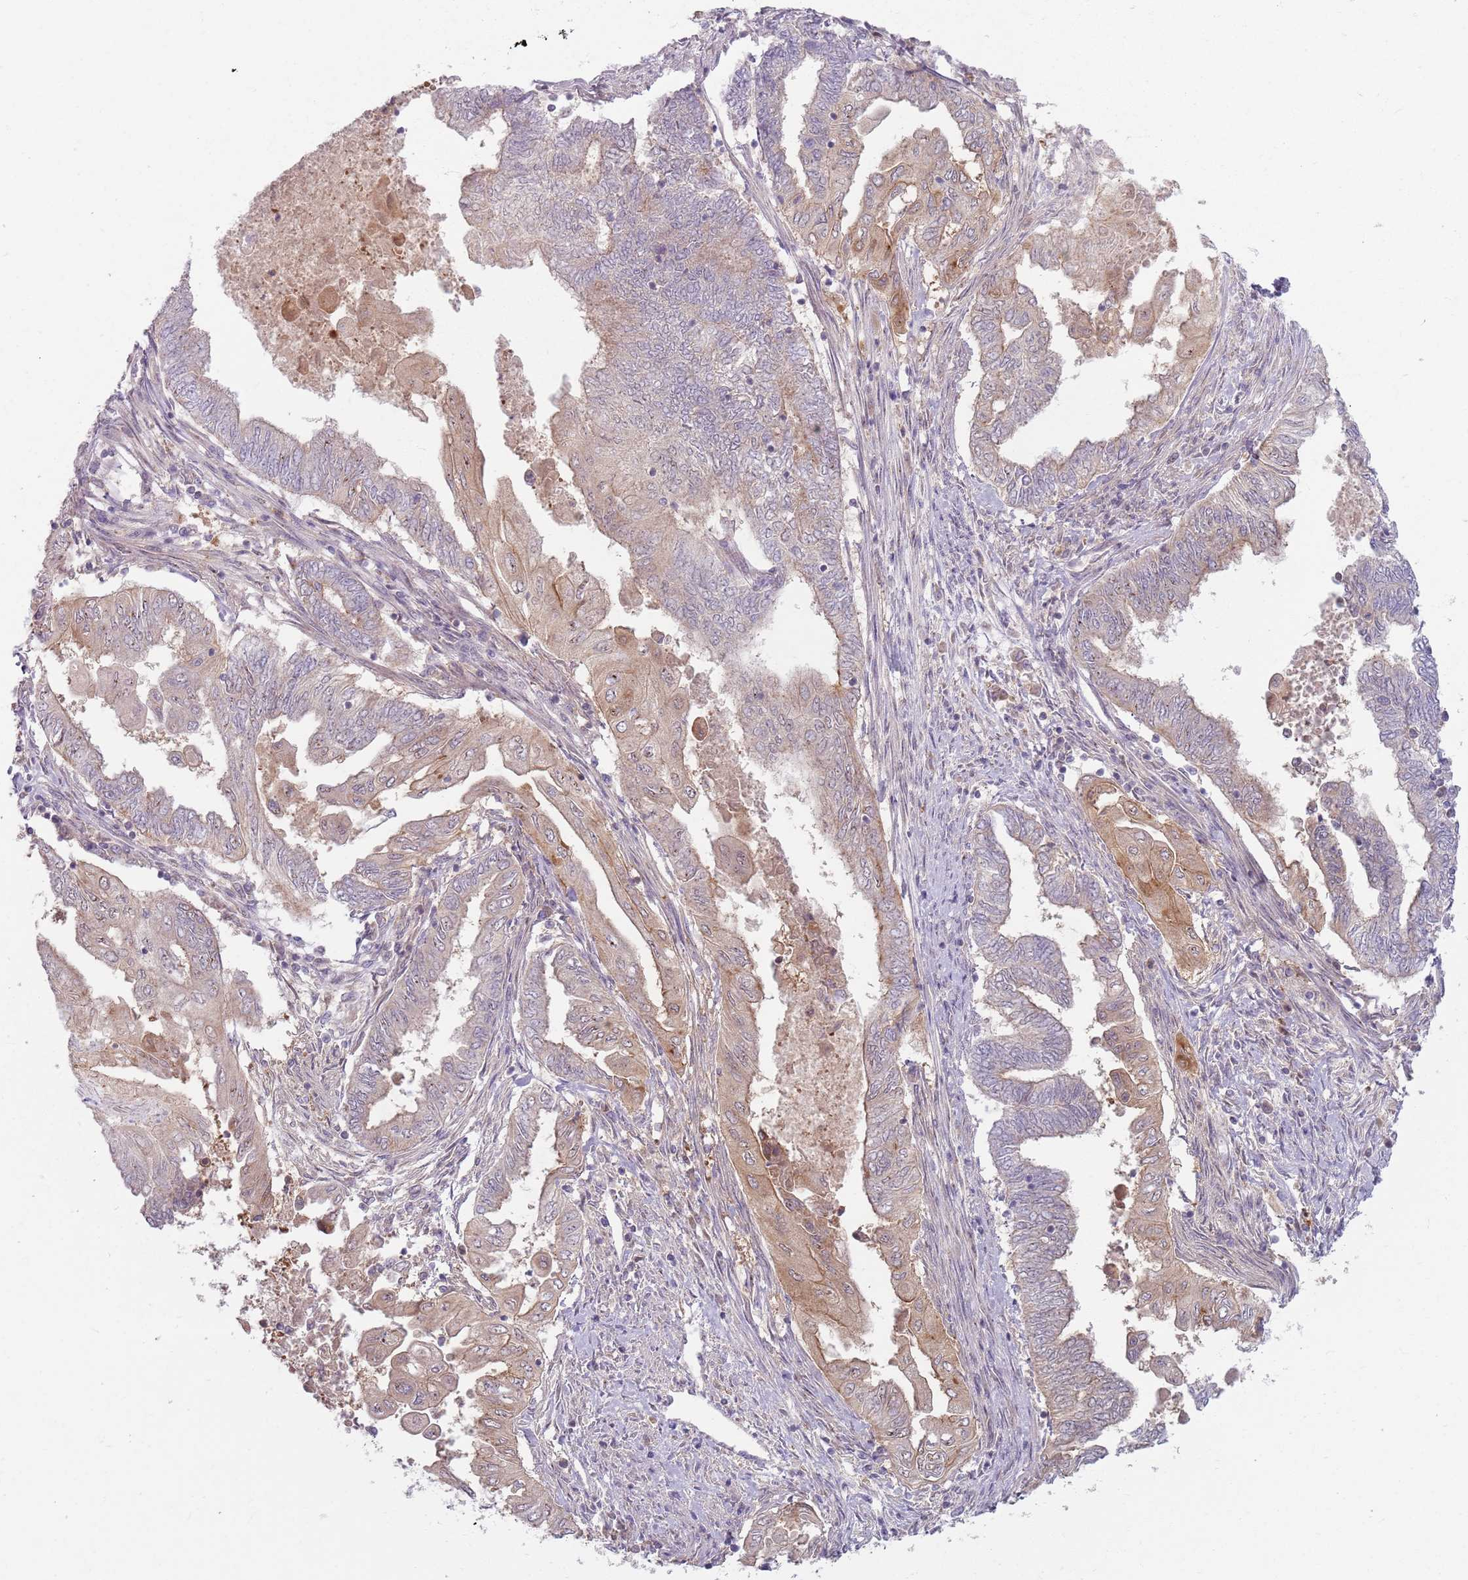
{"staining": {"intensity": "weak", "quantity": "<25%", "location": "cytoplasmic/membranous"}, "tissue": "endometrial cancer", "cell_type": "Tumor cells", "image_type": "cancer", "snomed": [{"axis": "morphology", "description": "Adenocarcinoma, NOS"}, {"axis": "topography", "description": "Uterus"}, {"axis": "topography", "description": "Endometrium"}], "caption": "High power microscopy micrograph of an immunohistochemistry photomicrograph of endometrial adenocarcinoma, revealing no significant expression in tumor cells.", "gene": "ZDHHC2", "patient": {"sex": "female", "age": 70}}